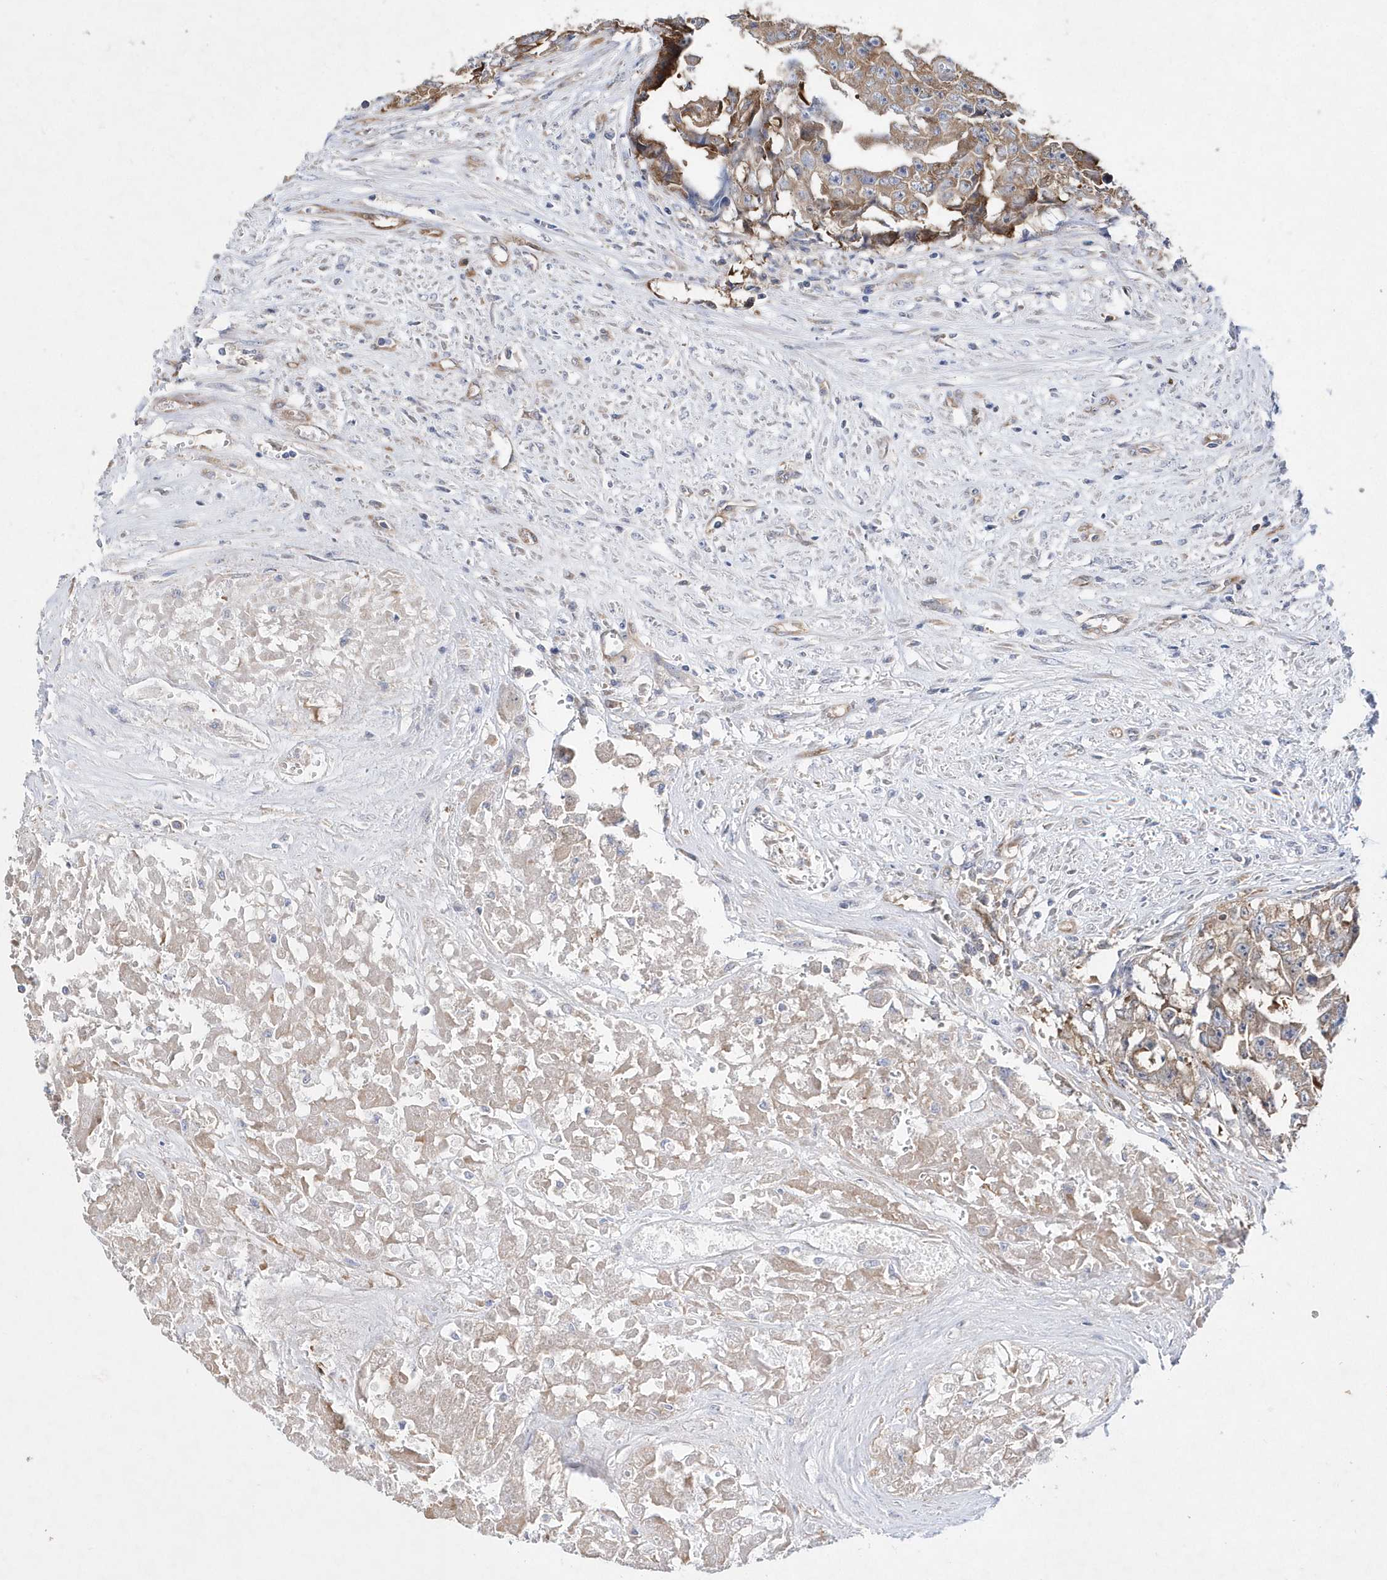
{"staining": {"intensity": "moderate", "quantity": ">75%", "location": "cytoplasmic/membranous"}, "tissue": "testis cancer", "cell_type": "Tumor cells", "image_type": "cancer", "snomed": [{"axis": "morphology", "description": "Seminoma, NOS"}, {"axis": "morphology", "description": "Carcinoma, Embryonal, NOS"}, {"axis": "topography", "description": "Testis"}], "caption": "Protein analysis of testis cancer (embryonal carcinoma) tissue displays moderate cytoplasmic/membranous positivity in approximately >75% of tumor cells.", "gene": "JKAMP", "patient": {"sex": "male", "age": 43}}